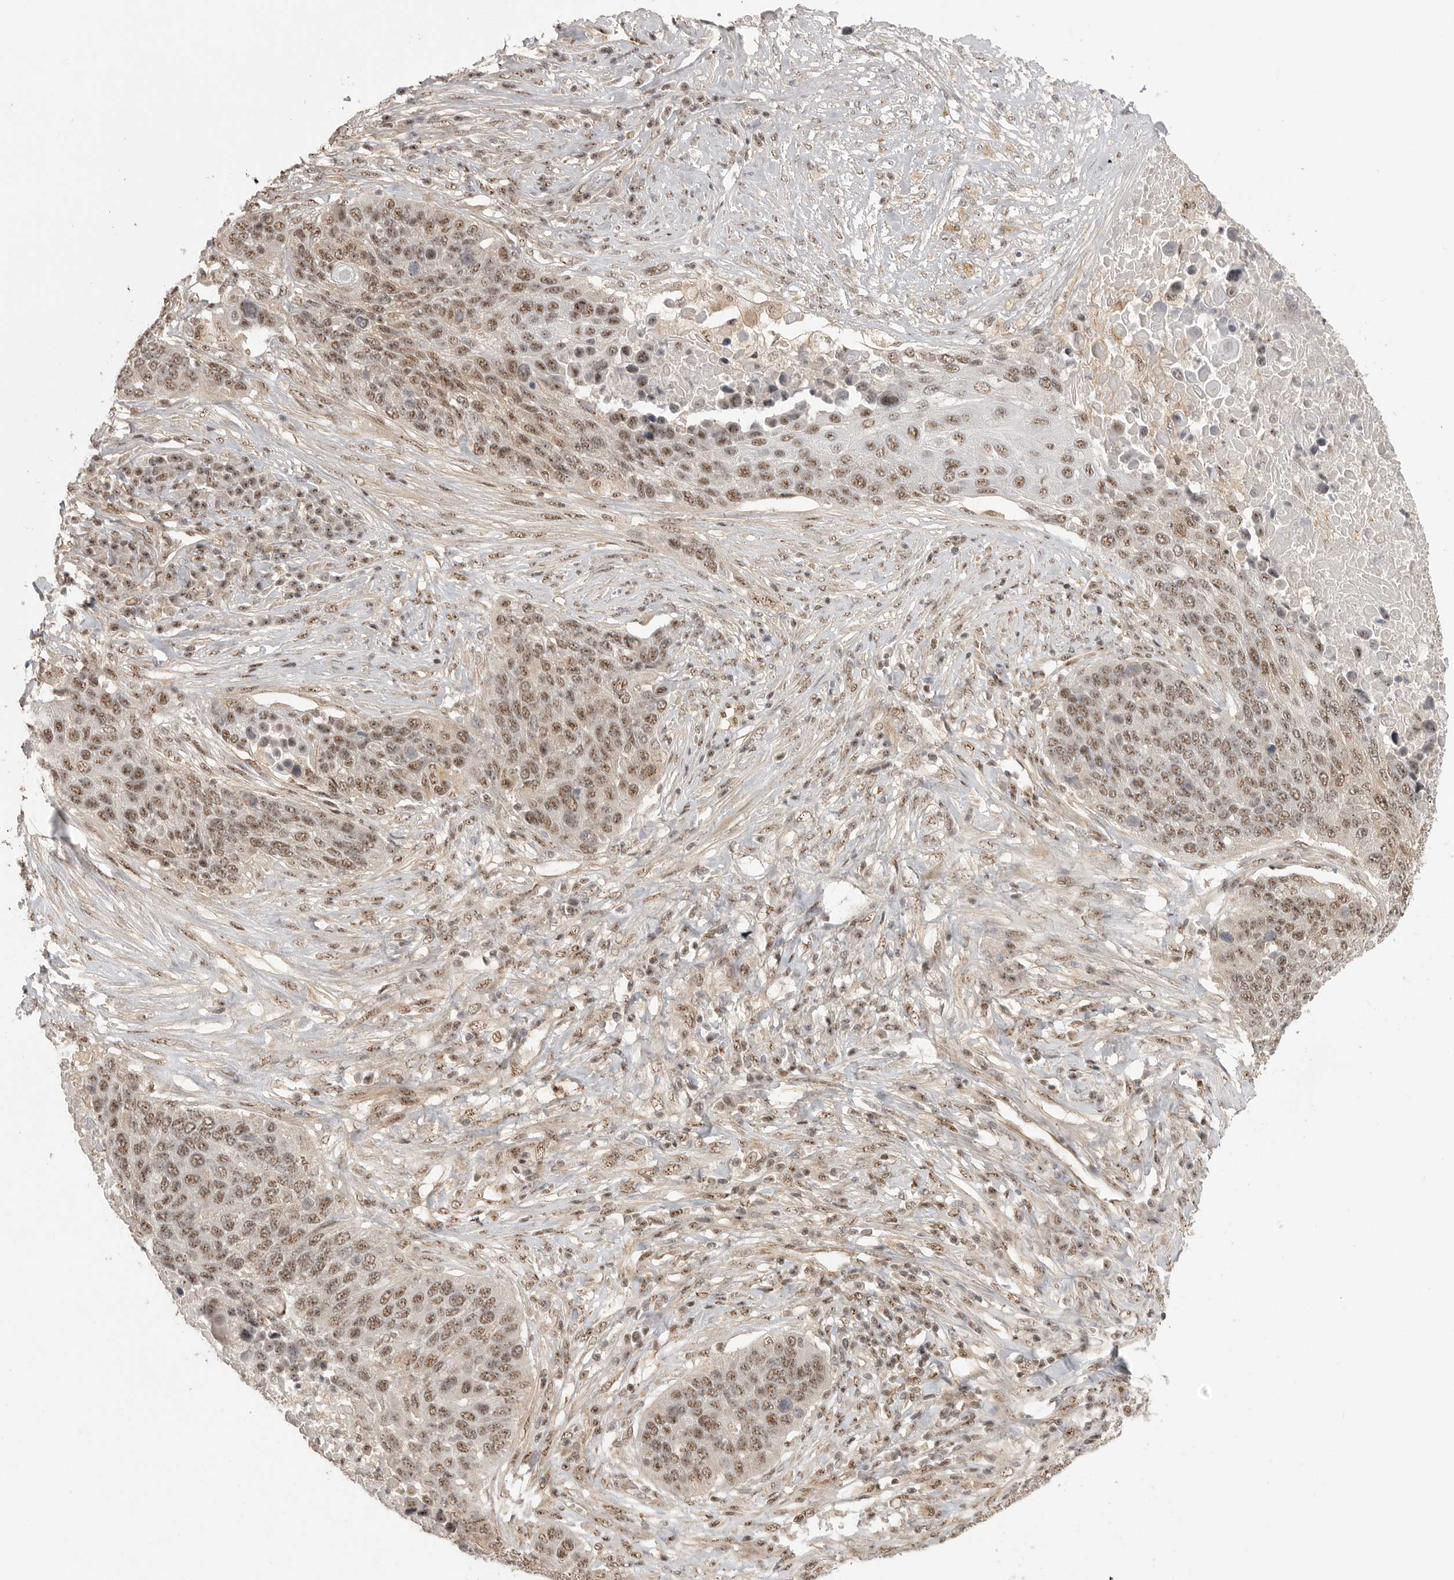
{"staining": {"intensity": "moderate", "quantity": ">75%", "location": "nuclear"}, "tissue": "lung cancer", "cell_type": "Tumor cells", "image_type": "cancer", "snomed": [{"axis": "morphology", "description": "Squamous cell carcinoma, NOS"}, {"axis": "topography", "description": "Lung"}], "caption": "Immunohistochemistry micrograph of neoplastic tissue: human lung cancer (squamous cell carcinoma) stained using immunohistochemistry shows medium levels of moderate protein expression localized specifically in the nuclear of tumor cells, appearing as a nuclear brown color.", "gene": "POMP", "patient": {"sex": "male", "age": 66}}